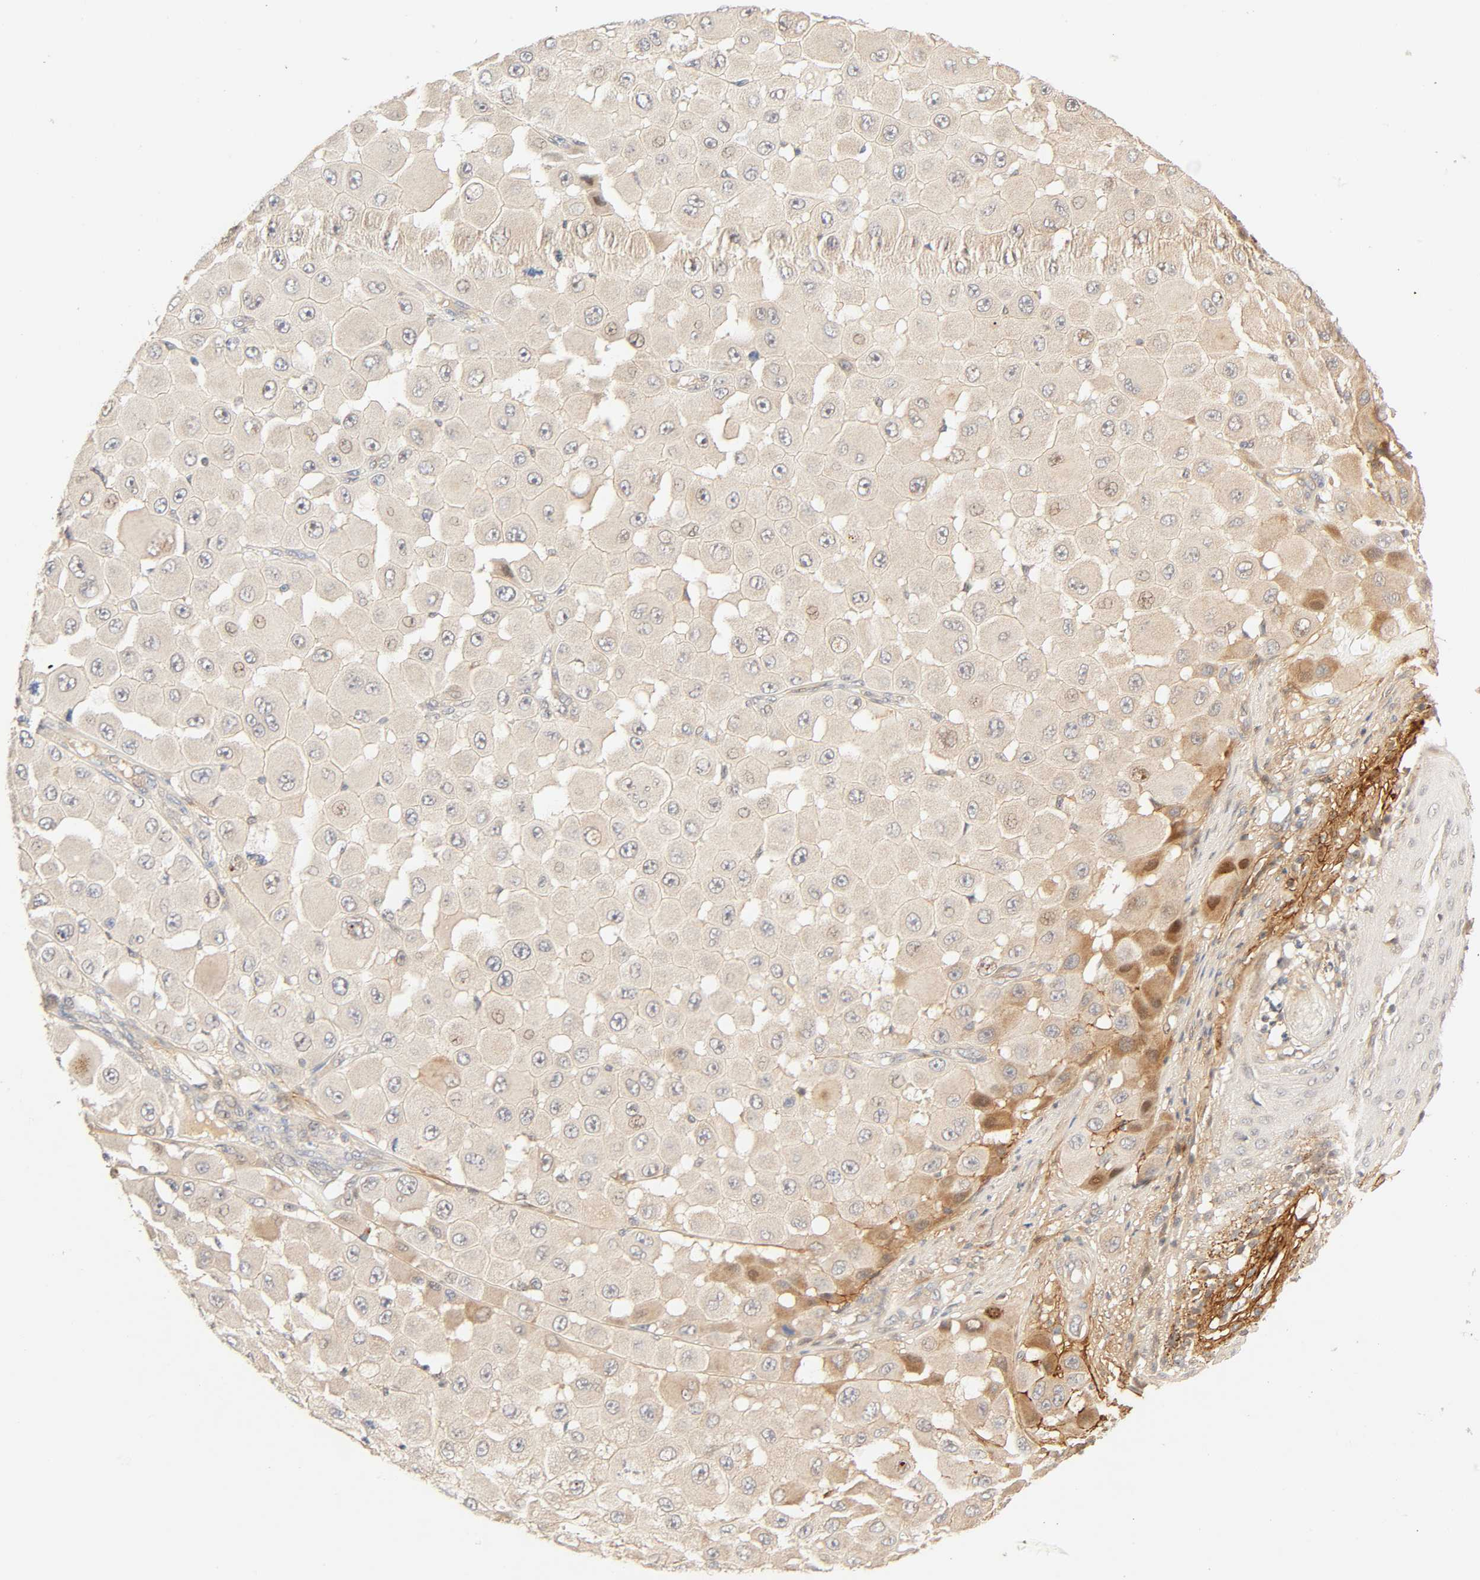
{"staining": {"intensity": "negative", "quantity": "none", "location": "none"}, "tissue": "melanoma", "cell_type": "Tumor cells", "image_type": "cancer", "snomed": [{"axis": "morphology", "description": "Malignant melanoma, NOS"}, {"axis": "topography", "description": "Skin"}], "caption": "Malignant melanoma was stained to show a protein in brown. There is no significant staining in tumor cells.", "gene": "CACNA1G", "patient": {"sex": "female", "age": 81}}